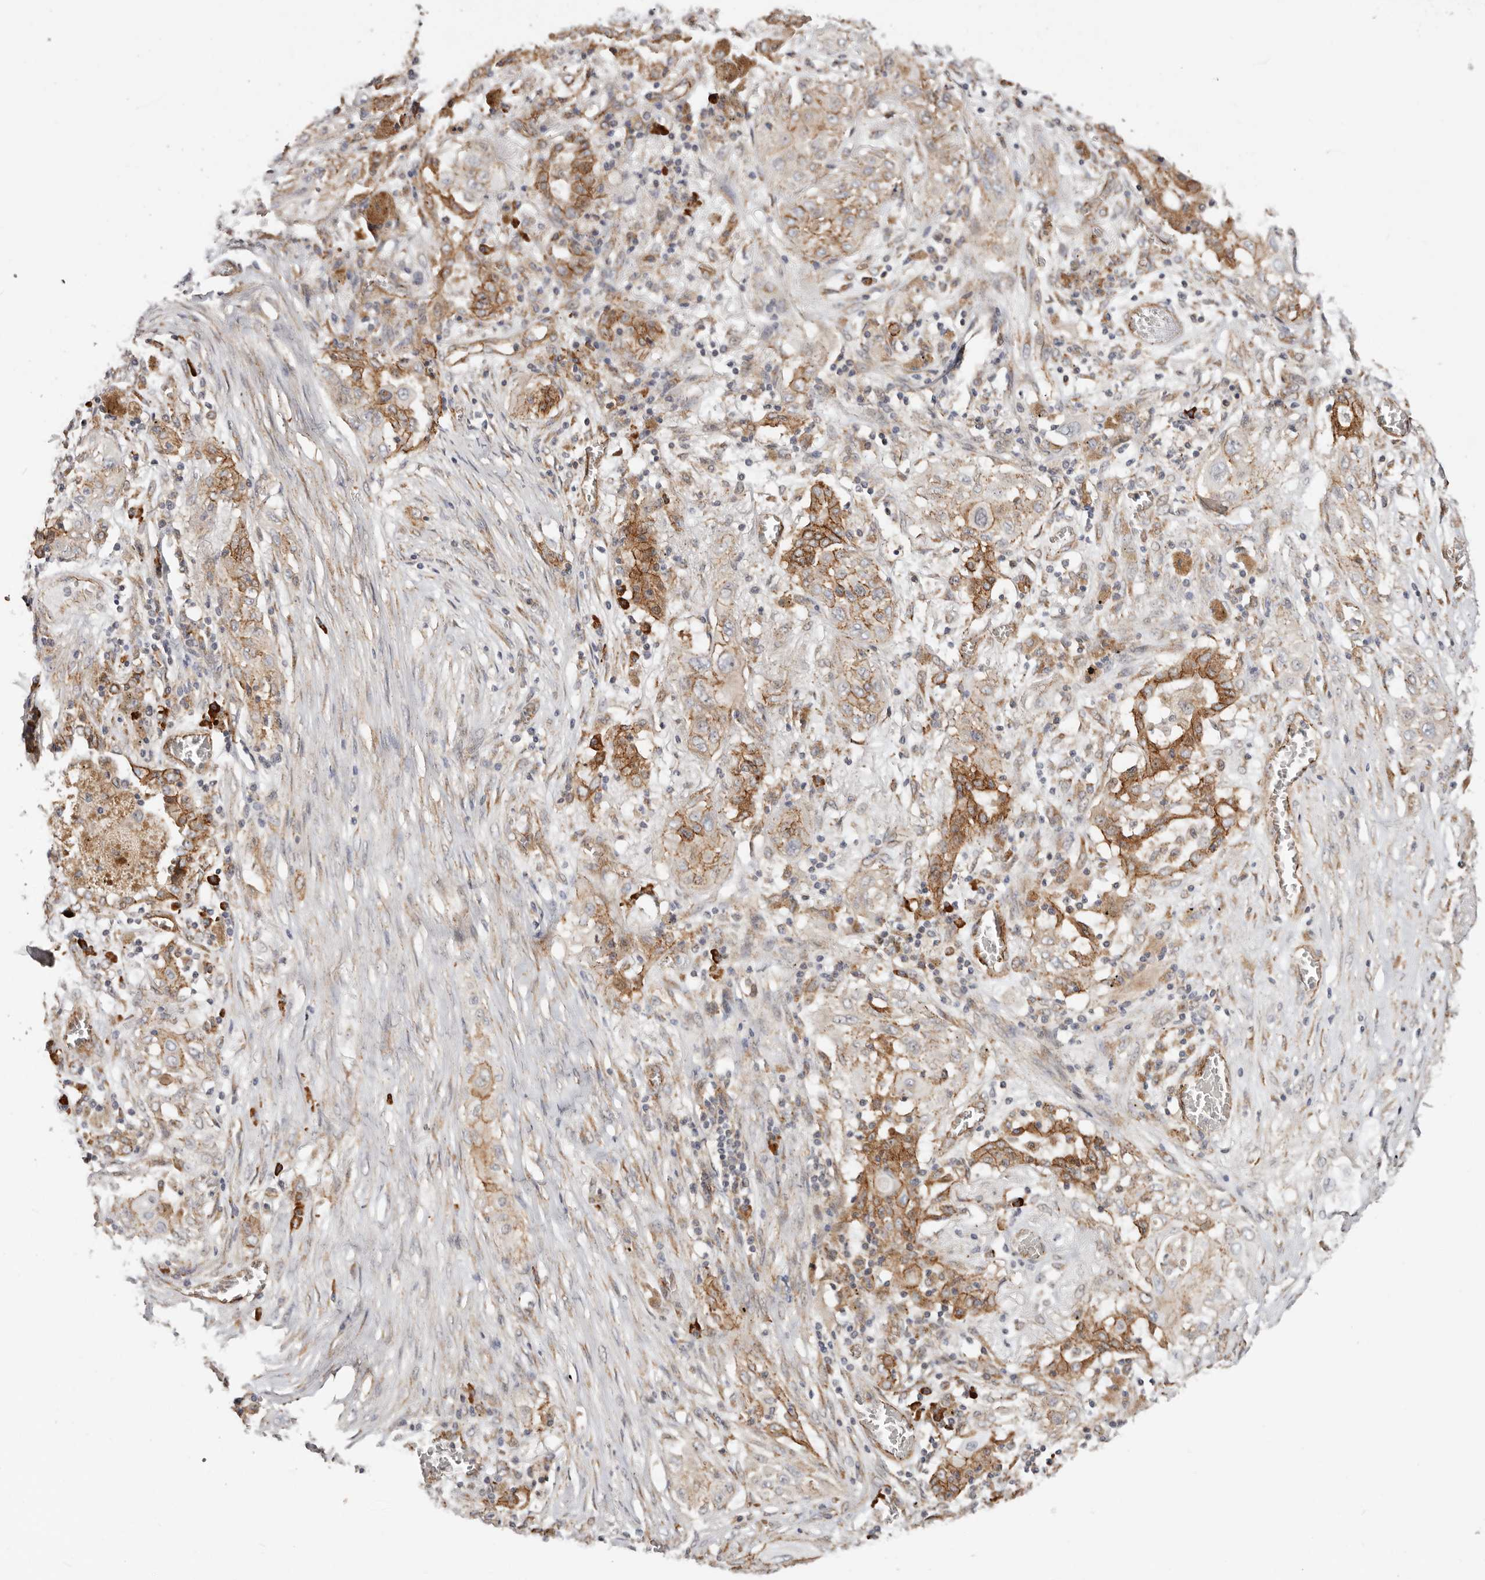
{"staining": {"intensity": "moderate", "quantity": ">75%", "location": "cytoplasmic/membranous"}, "tissue": "lung cancer", "cell_type": "Tumor cells", "image_type": "cancer", "snomed": [{"axis": "morphology", "description": "Squamous cell carcinoma, NOS"}, {"axis": "topography", "description": "Lung"}], "caption": "A brown stain shows moderate cytoplasmic/membranous staining of a protein in lung squamous cell carcinoma tumor cells.", "gene": "CTNNB1", "patient": {"sex": "female", "age": 47}}